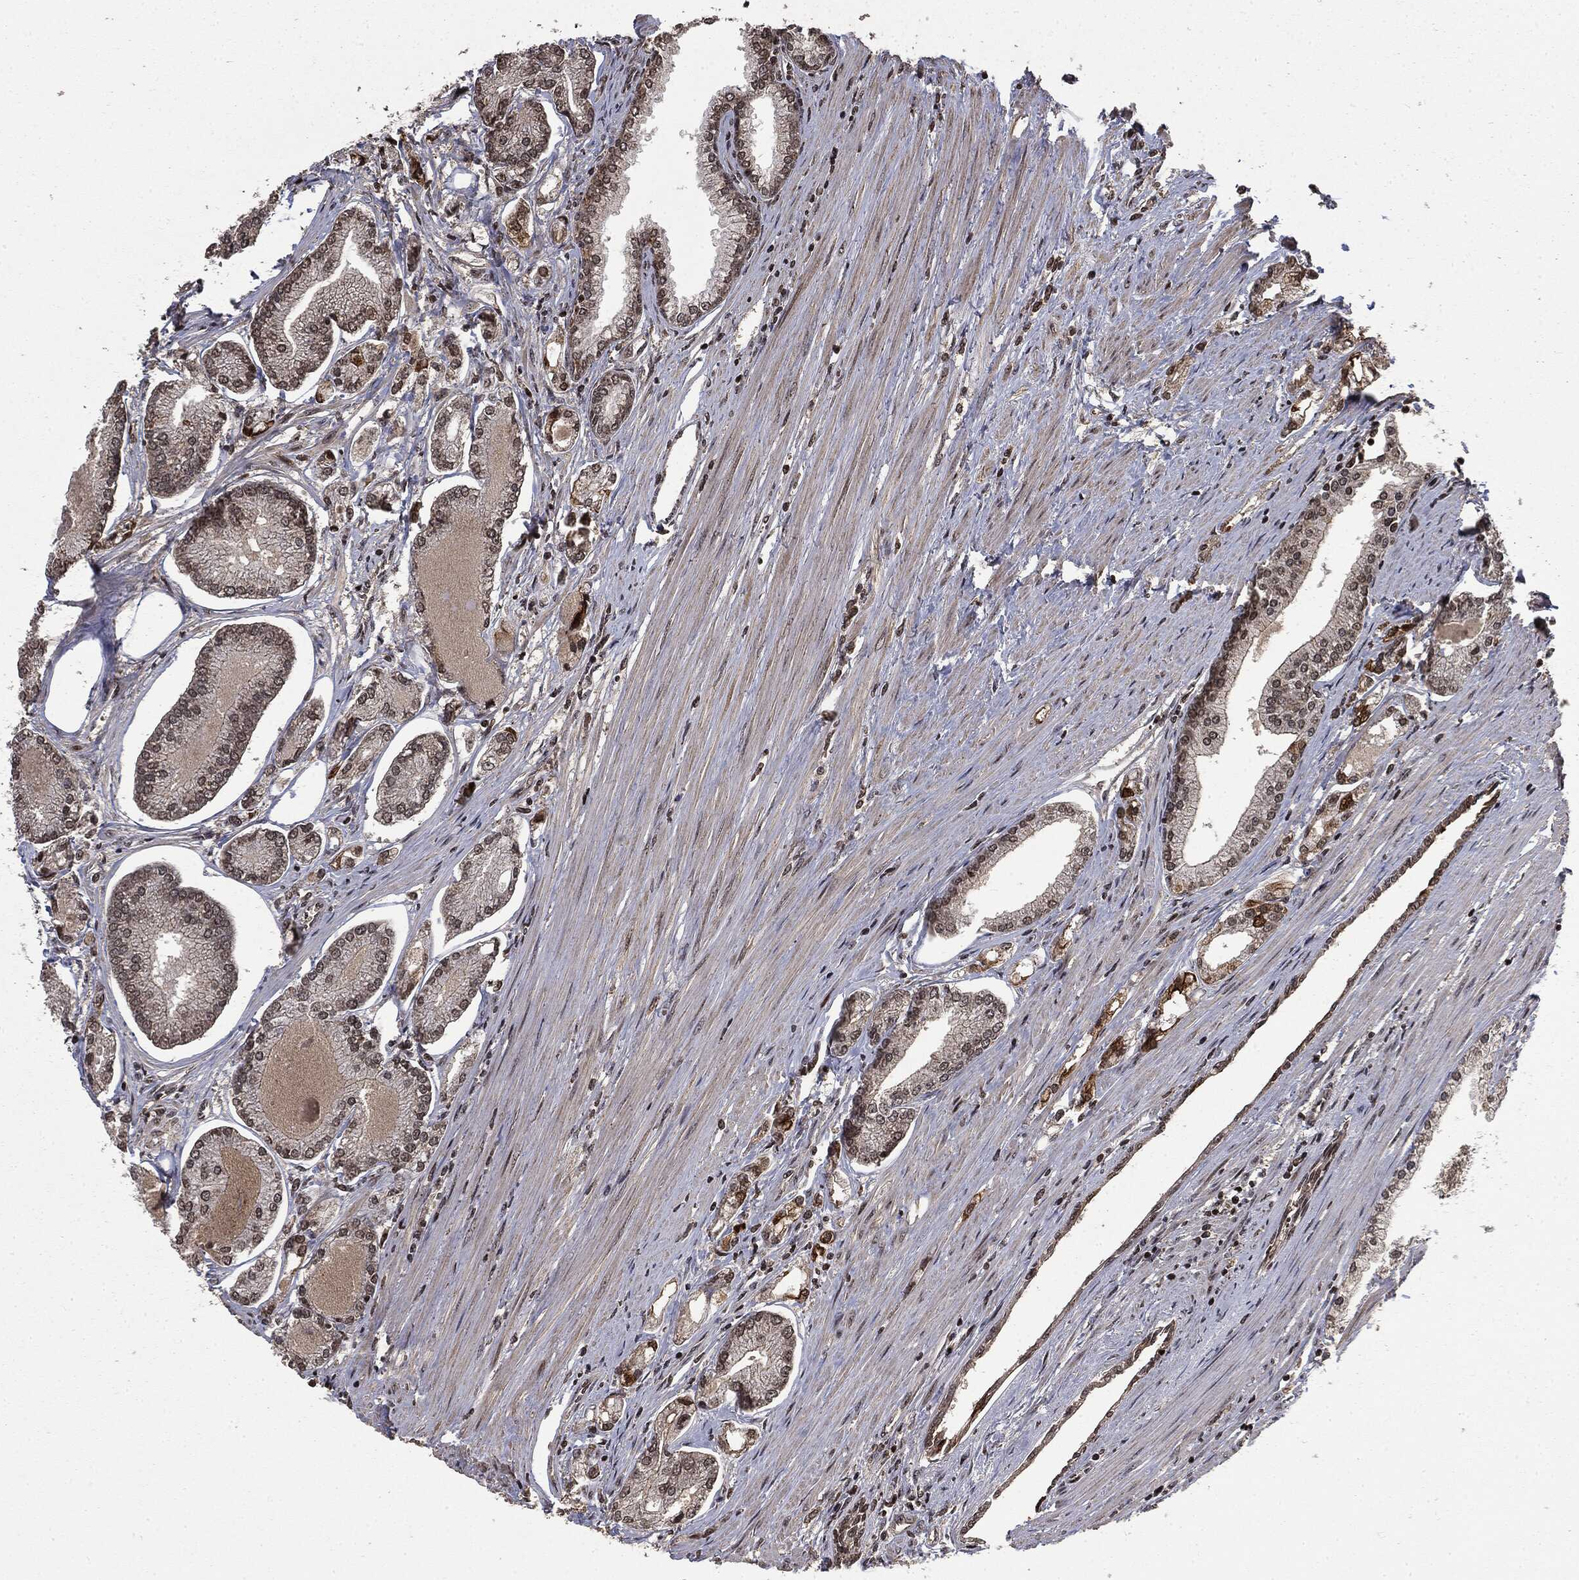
{"staining": {"intensity": "negative", "quantity": "none", "location": "none"}, "tissue": "prostate cancer", "cell_type": "Tumor cells", "image_type": "cancer", "snomed": [{"axis": "morphology", "description": "Adenocarcinoma, Low grade"}, {"axis": "topography", "description": "Prostate"}], "caption": "Micrograph shows no significant protein staining in tumor cells of adenocarcinoma (low-grade) (prostate).", "gene": "CTDP1", "patient": {"sex": "male", "age": 72}}